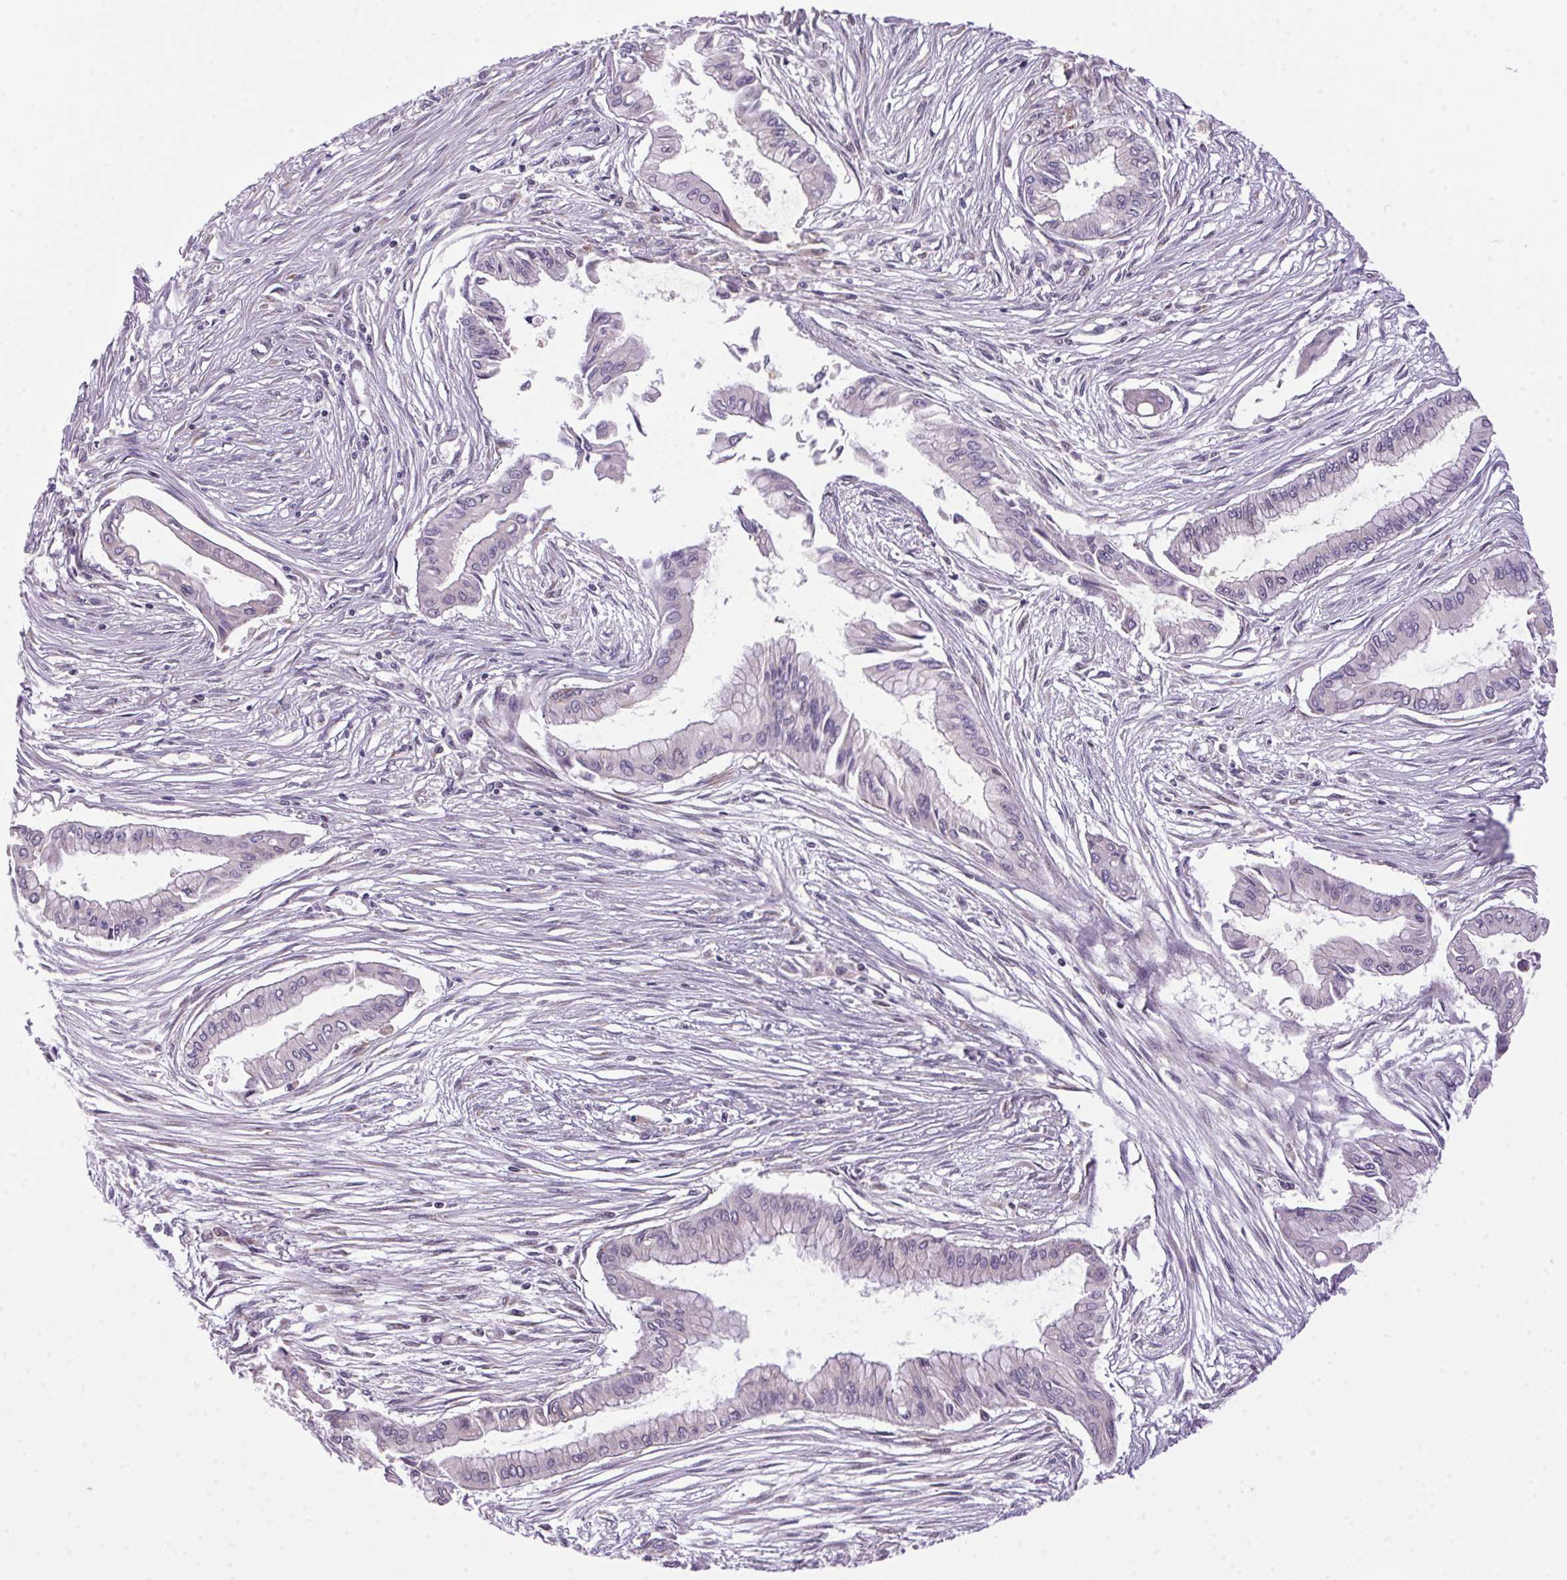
{"staining": {"intensity": "negative", "quantity": "none", "location": "none"}, "tissue": "pancreatic cancer", "cell_type": "Tumor cells", "image_type": "cancer", "snomed": [{"axis": "morphology", "description": "Adenocarcinoma, NOS"}, {"axis": "topography", "description": "Pancreas"}], "caption": "Photomicrograph shows no protein staining in tumor cells of pancreatic cancer (adenocarcinoma) tissue.", "gene": "AKR1E2", "patient": {"sex": "female", "age": 68}}